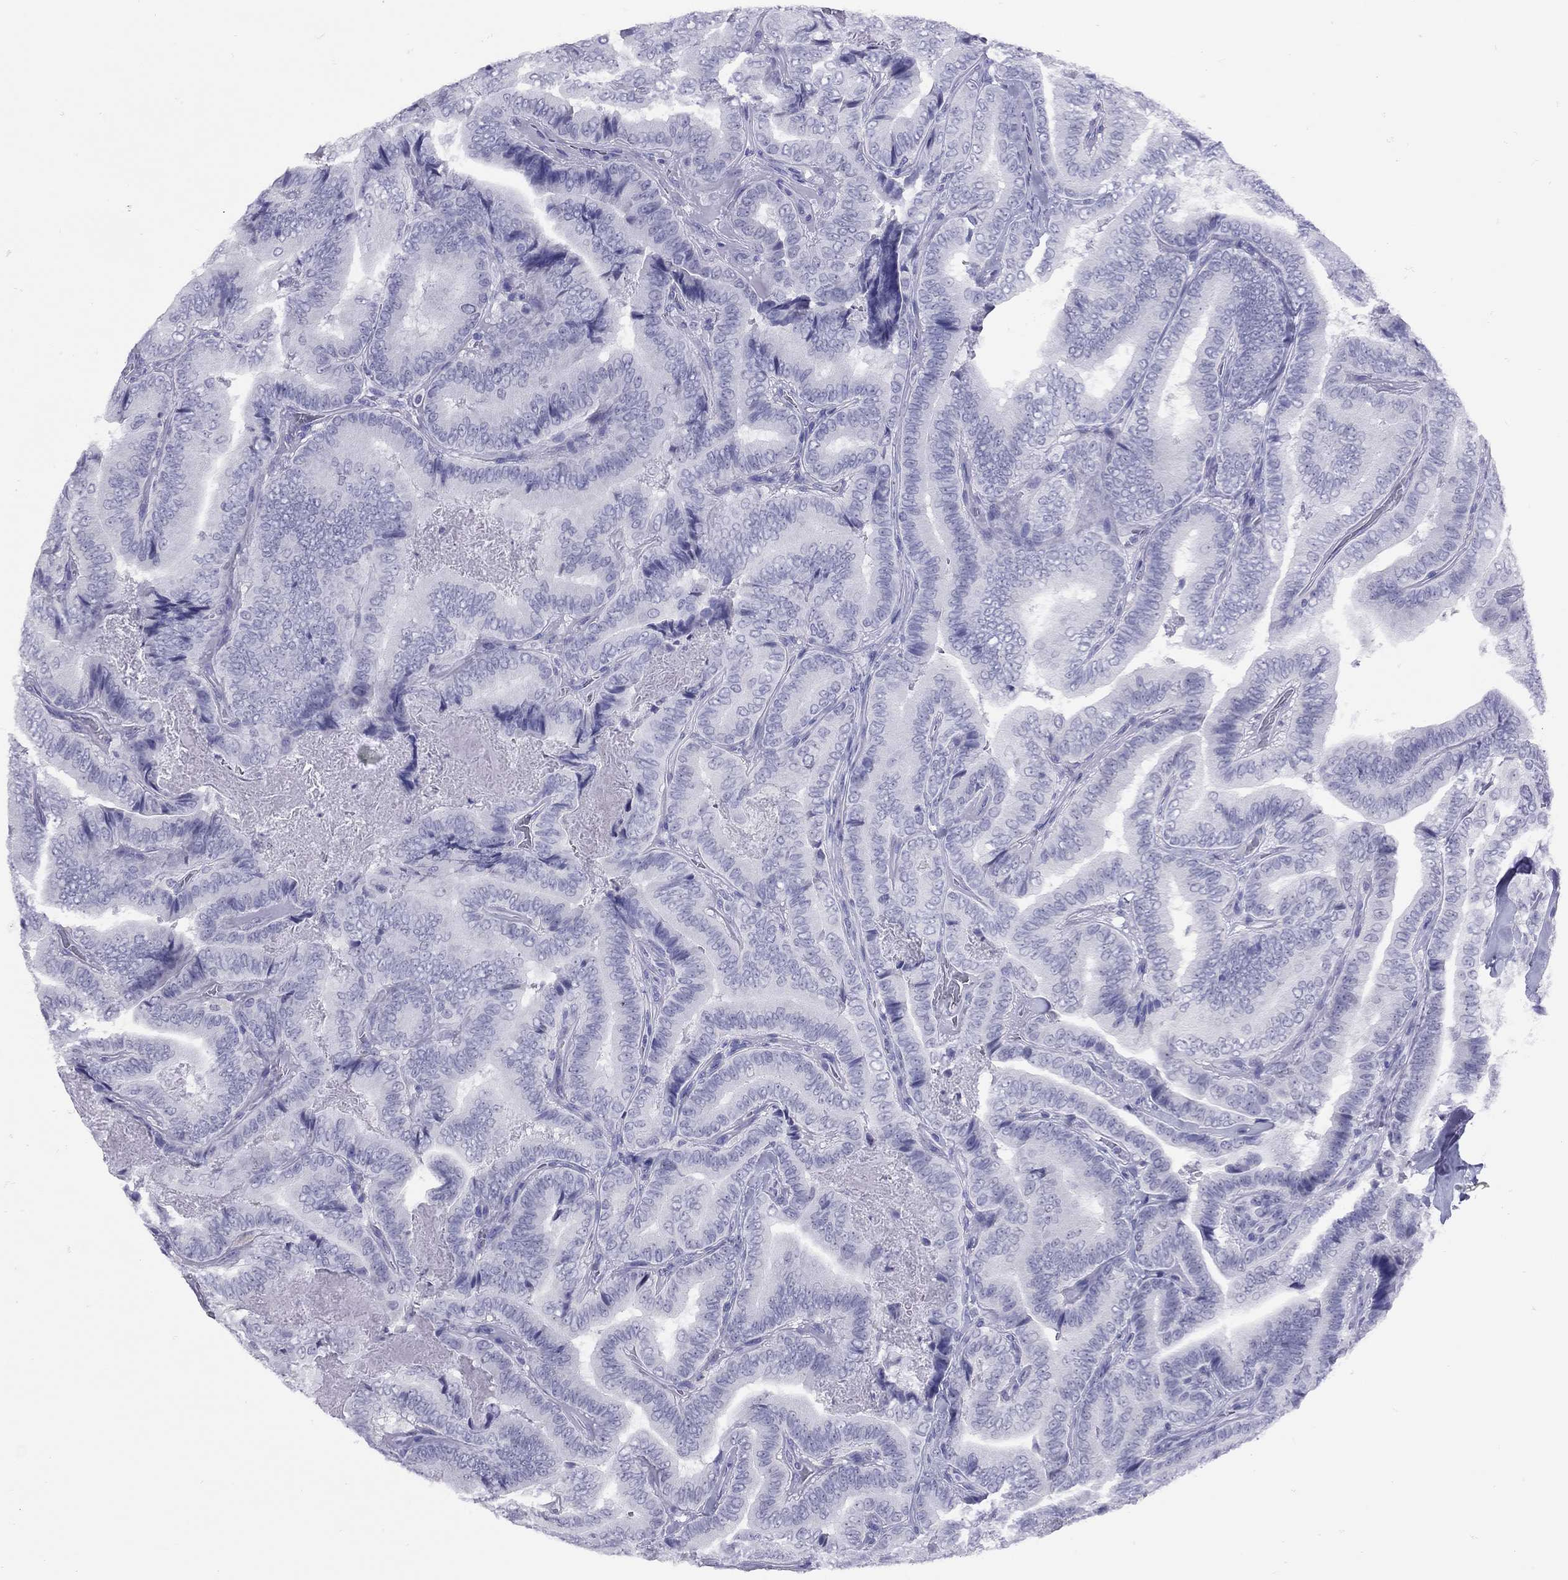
{"staining": {"intensity": "negative", "quantity": "none", "location": "none"}, "tissue": "thyroid cancer", "cell_type": "Tumor cells", "image_type": "cancer", "snomed": [{"axis": "morphology", "description": "Papillary adenocarcinoma, NOS"}, {"axis": "topography", "description": "Thyroid gland"}], "caption": "Immunohistochemical staining of thyroid papillary adenocarcinoma exhibits no significant positivity in tumor cells.", "gene": "LYAR", "patient": {"sex": "male", "age": 61}}